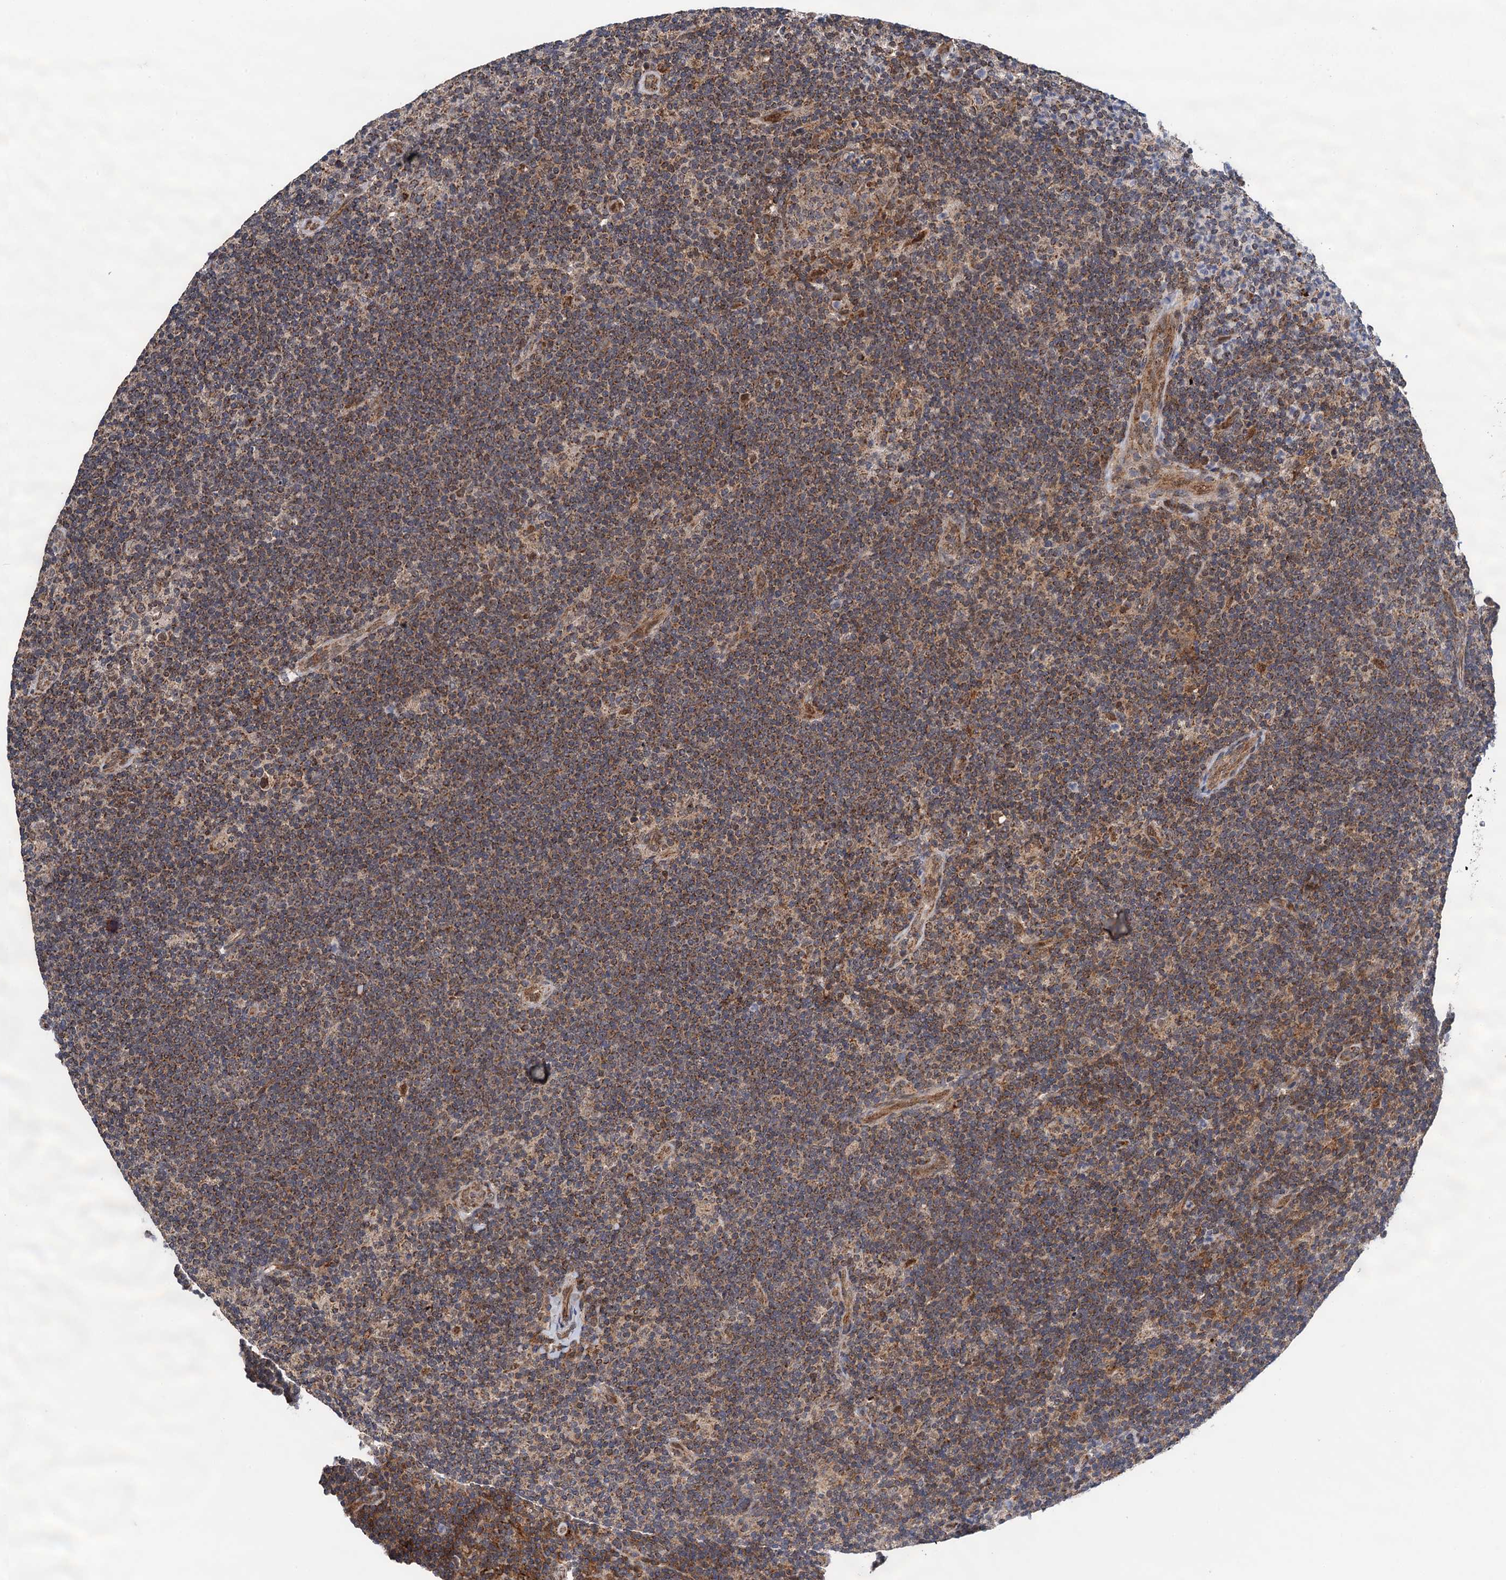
{"staining": {"intensity": "moderate", "quantity": ">75%", "location": "cytoplasmic/membranous,nuclear"}, "tissue": "lymphoma", "cell_type": "Tumor cells", "image_type": "cancer", "snomed": [{"axis": "morphology", "description": "Hodgkin's disease, NOS"}, {"axis": "topography", "description": "Lymph node"}], "caption": "A micrograph of lymphoma stained for a protein exhibits moderate cytoplasmic/membranous and nuclear brown staining in tumor cells. (DAB (3,3'-diaminobenzidine) IHC, brown staining for protein, blue staining for nuclei).", "gene": "CMPK2", "patient": {"sex": "female", "age": 57}}